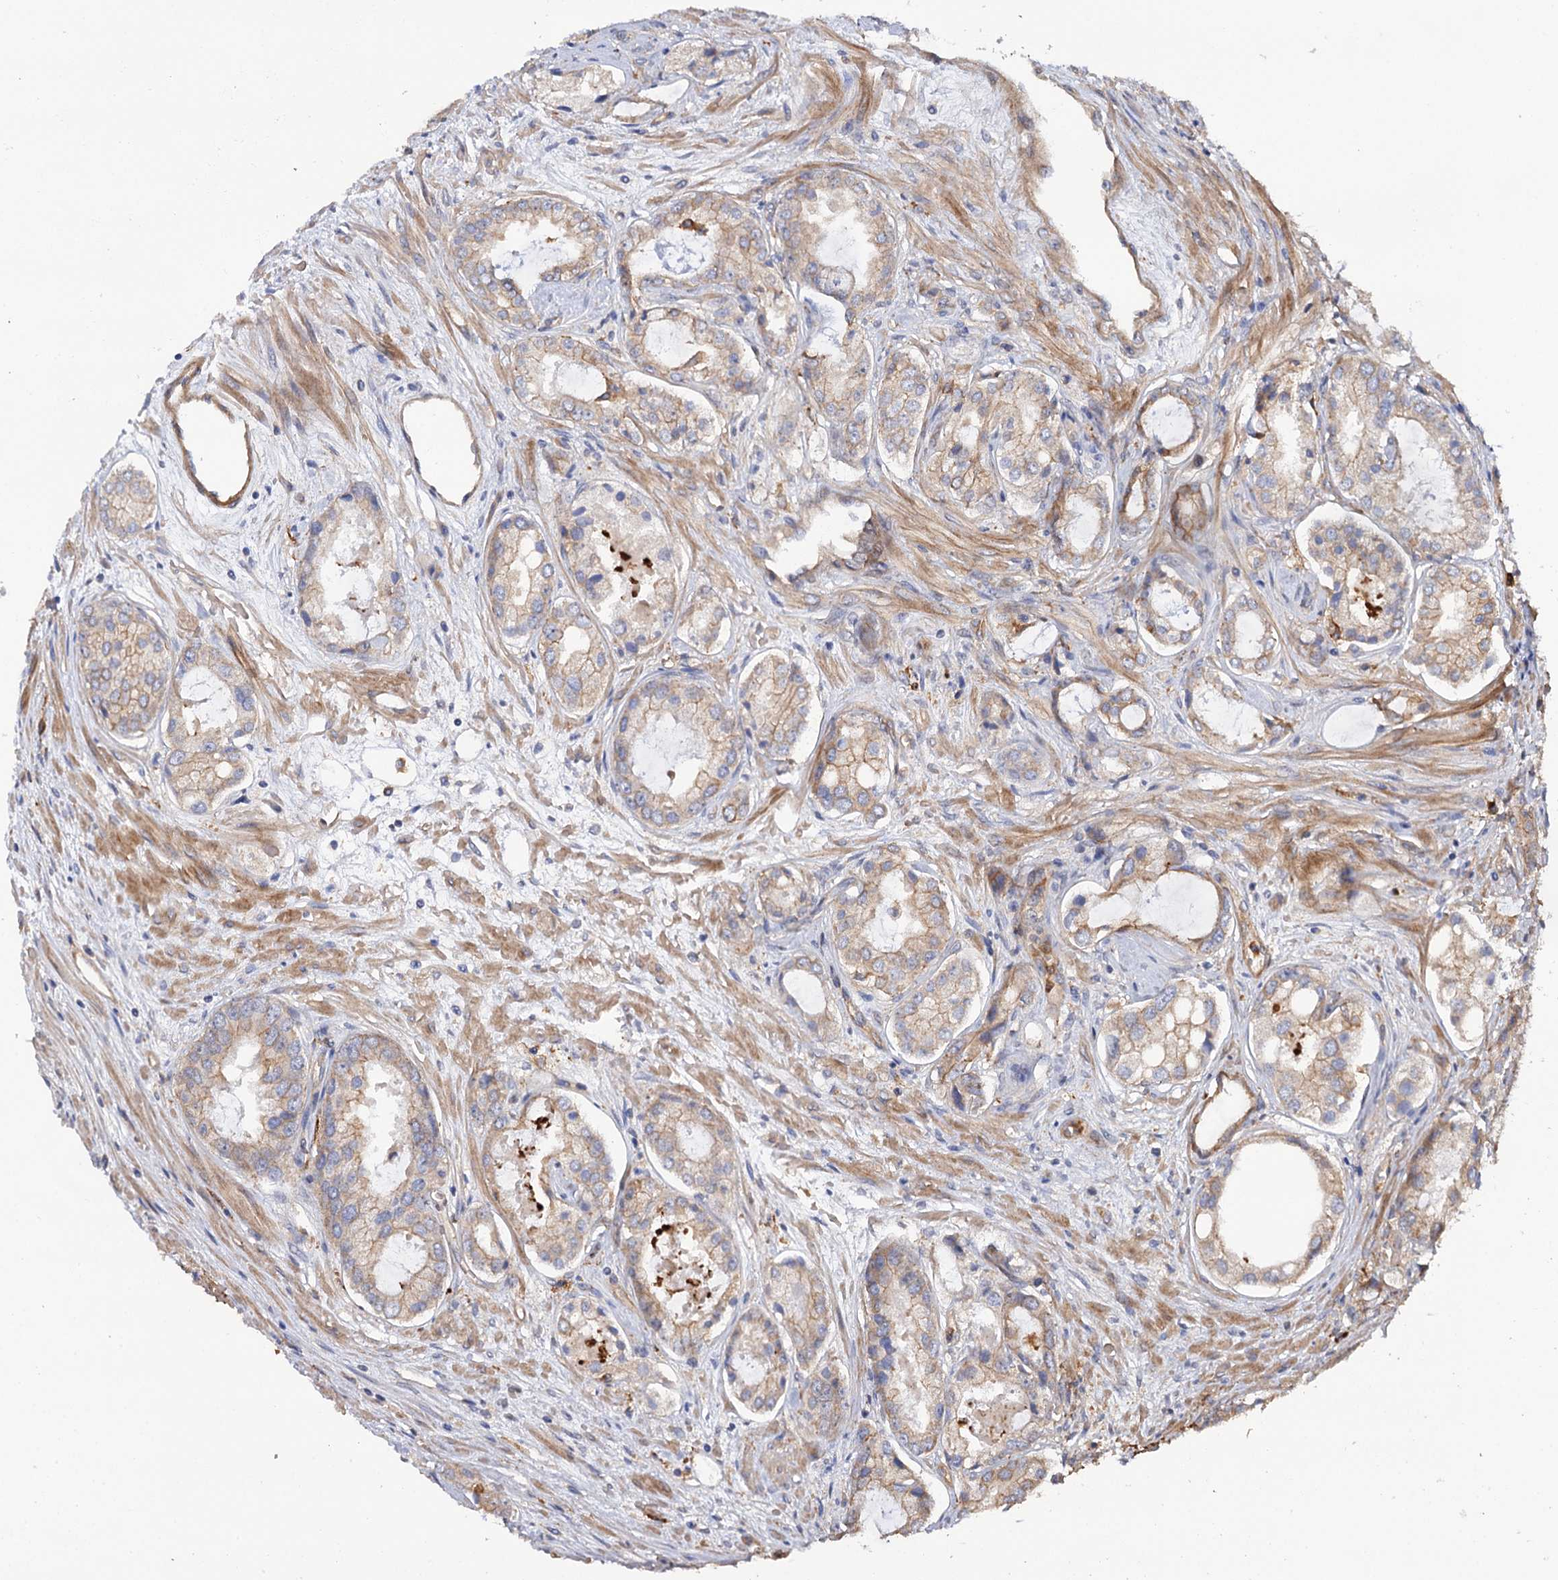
{"staining": {"intensity": "weak", "quantity": "<25%", "location": "cytoplasmic/membranous"}, "tissue": "prostate cancer", "cell_type": "Tumor cells", "image_type": "cancer", "snomed": [{"axis": "morphology", "description": "Adenocarcinoma, Low grade"}, {"axis": "topography", "description": "Prostate"}], "caption": "Photomicrograph shows no significant protein positivity in tumor cells of prostate adenocarcinoma (low-grade).", "gene": "CSAD", "patient": {"sex": "male", "age": 68}}